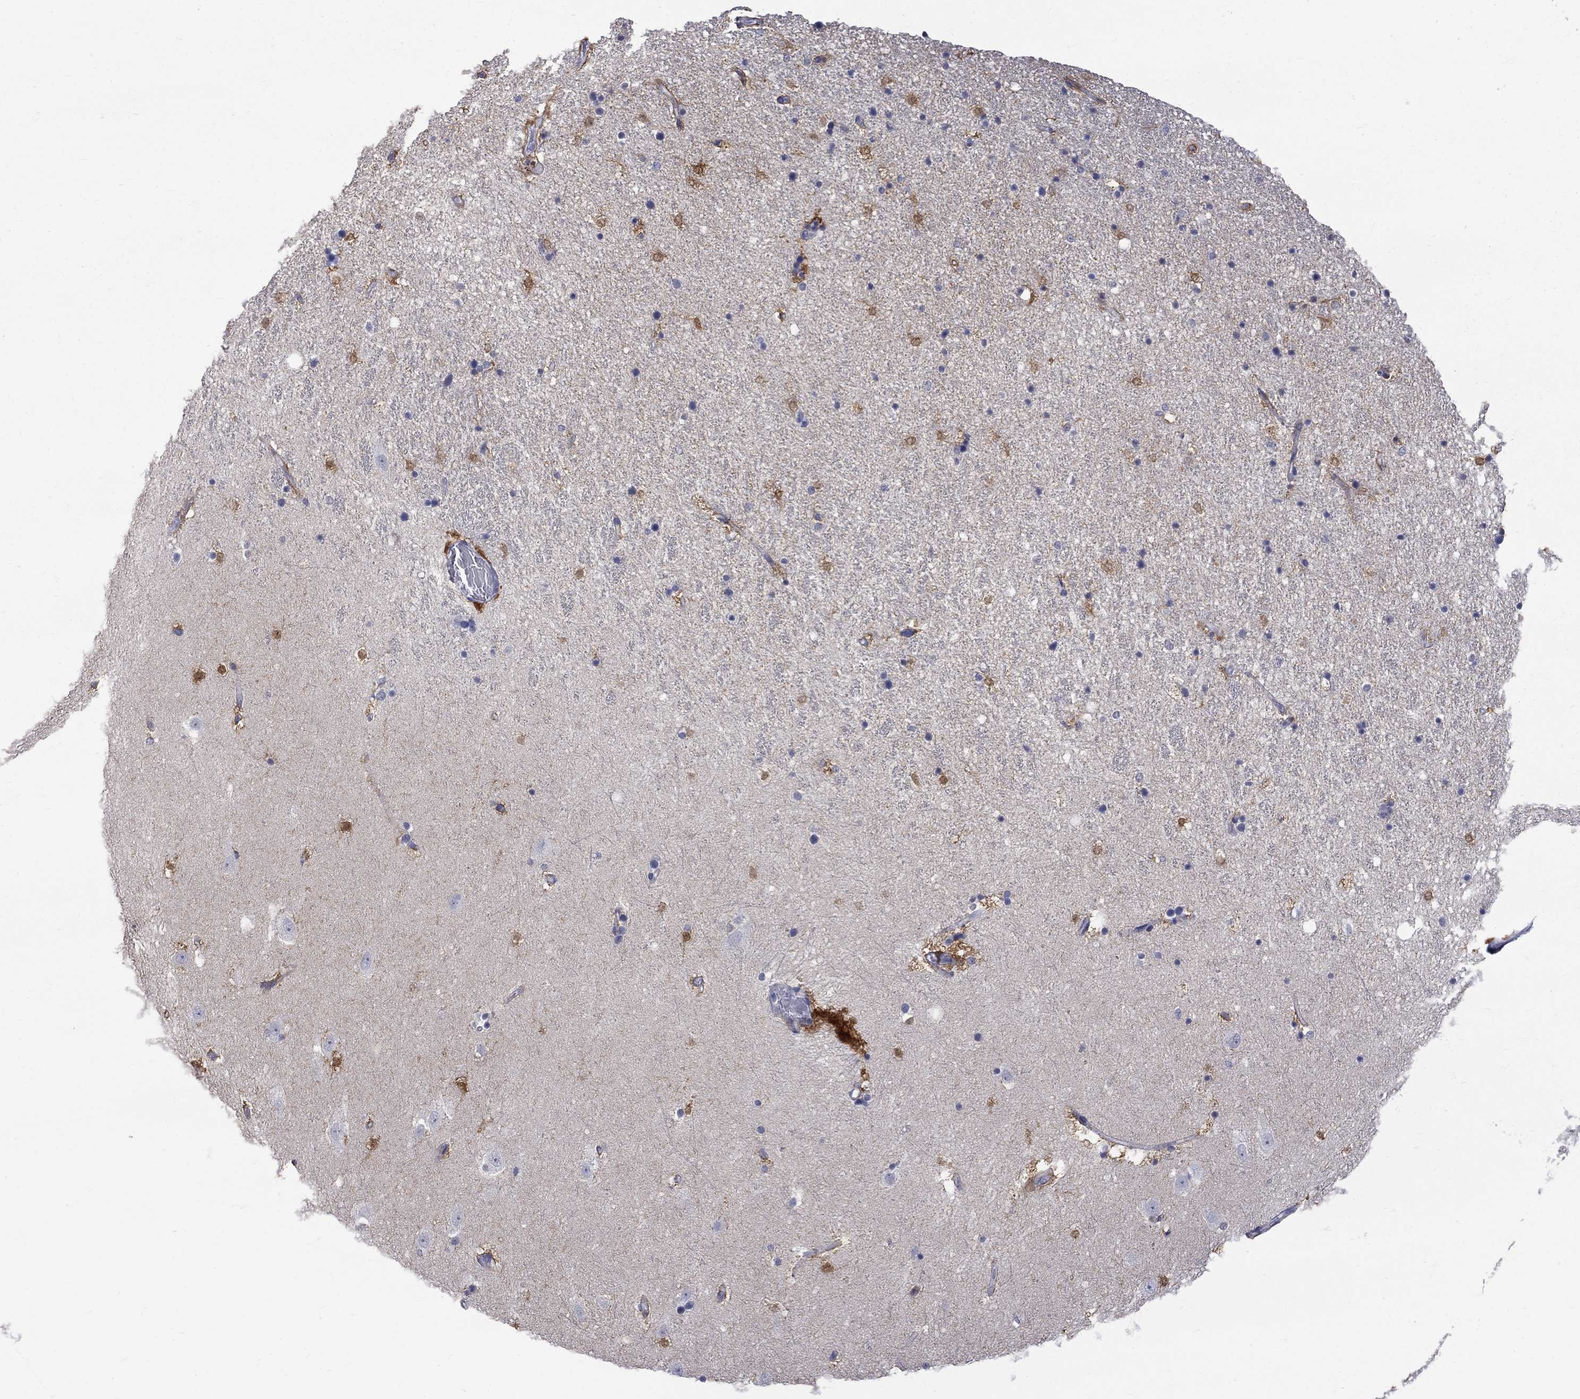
{"staining": {"intensity": "strong", "quantity": "<25%", "location": "cytoplasmic/membranous"}, "tissue": "hippocampus", "cell_type": "Glial cells", "image_type": "normal", "snomed": [{"axis": "morphology", "description": "Normal tissue, NOS"}, {"axis": "topography", "description": "Hippocampus"}], "caption": "Hippocampus stained for a protein (brown) displays strong cytoplasmic/membranous positive staining in about <25% of glial cells.", "gene": "HKDC1", "patient": {"sex": "male", "age": 49}}